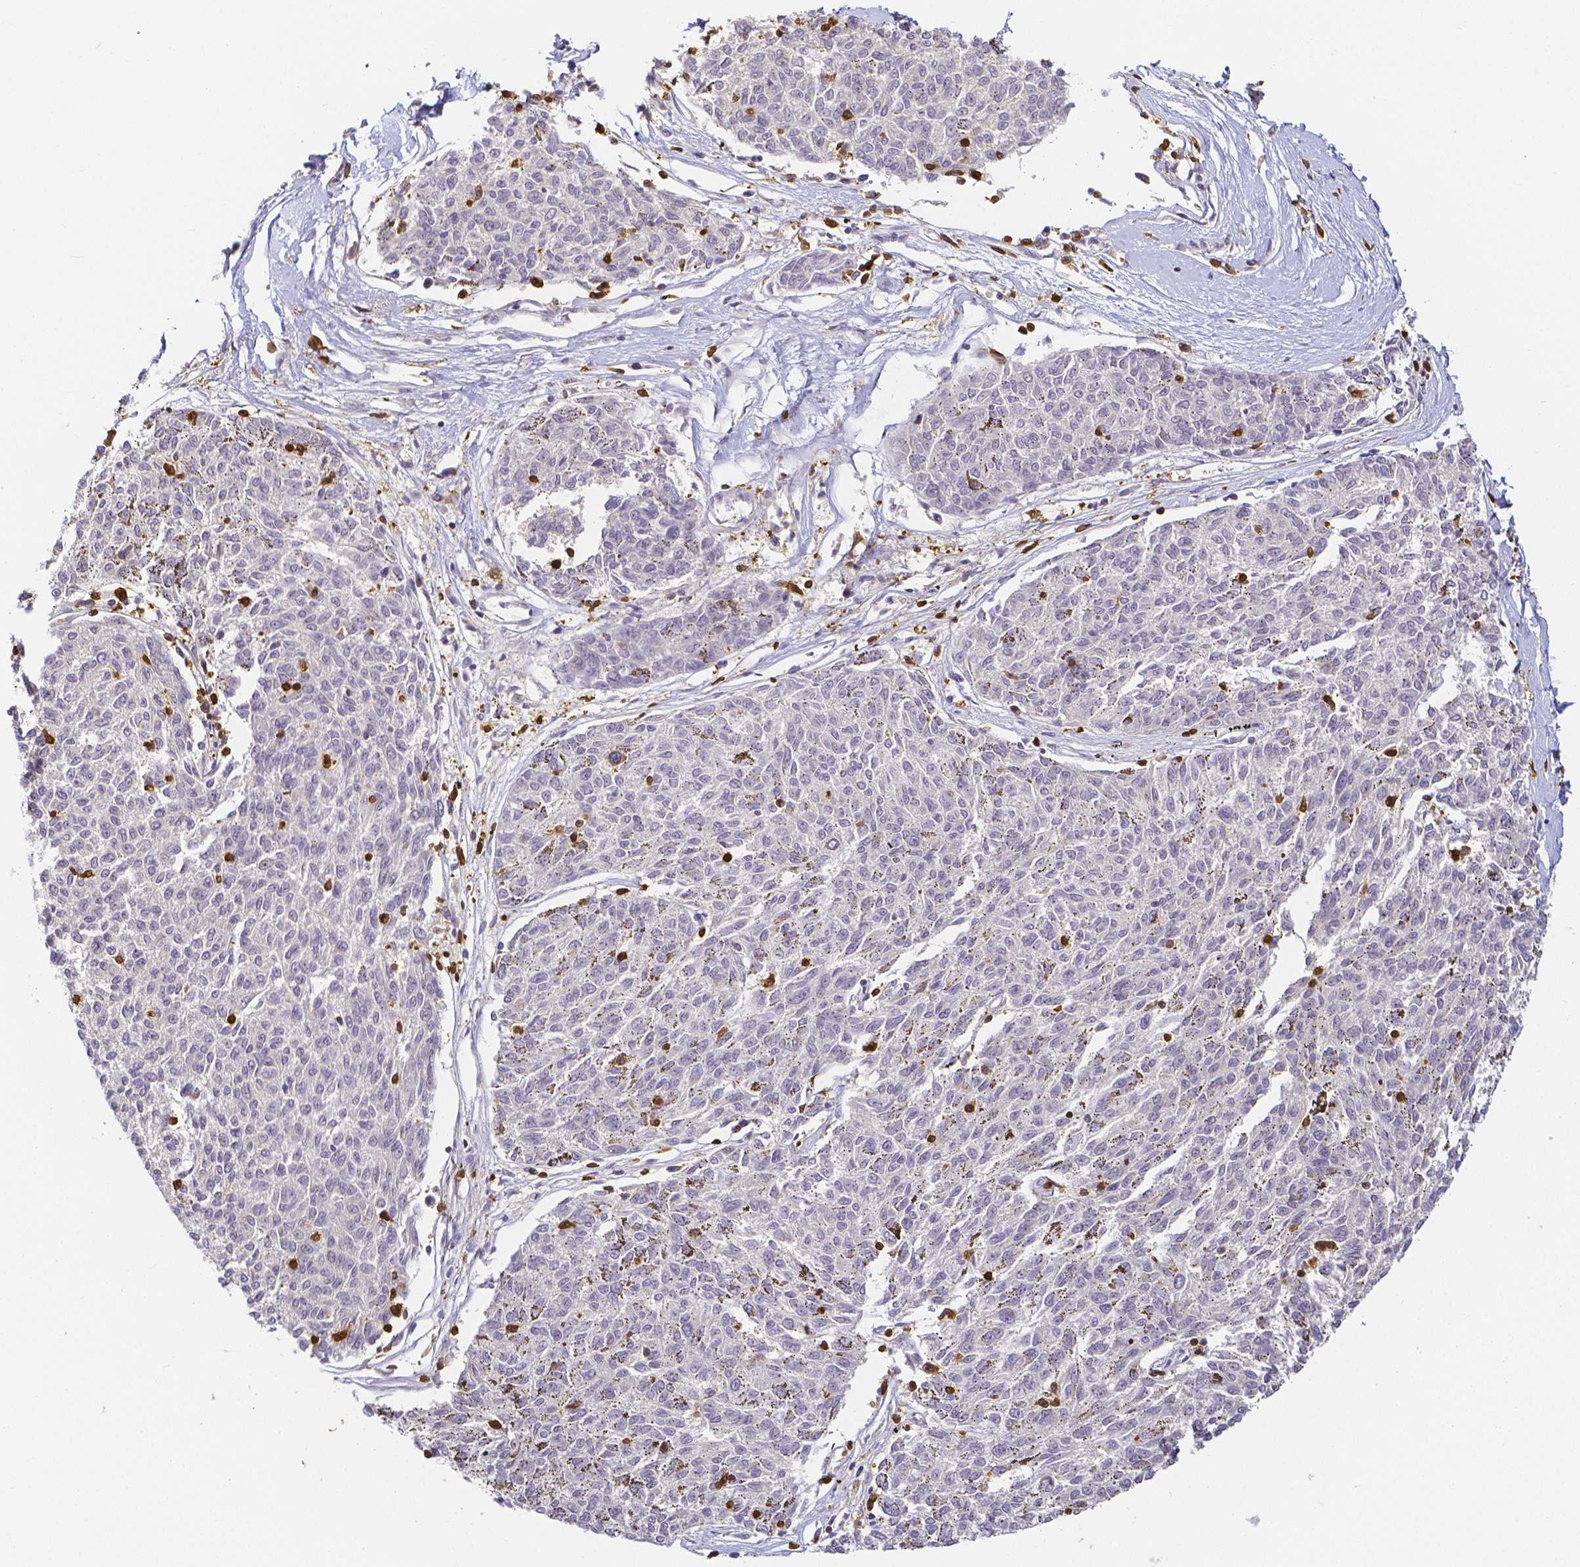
{"staining": {"intensity": "negative", "quantity": "none", "location": "none"}, "tissue": "melanoma", "cell_type": "Tumor cells", "image_type": "cancer", "snomed": [{"axis": "morphology", "description": "Malignant melanoma, NOS"}, {"axis": "topography", "description": "Skin"}], "caption": "Immunohistochemistry of melanoma displays no expression in tumor cells.", "gene": "COTL1", "patient": {"sex": "female", "age": 72}}